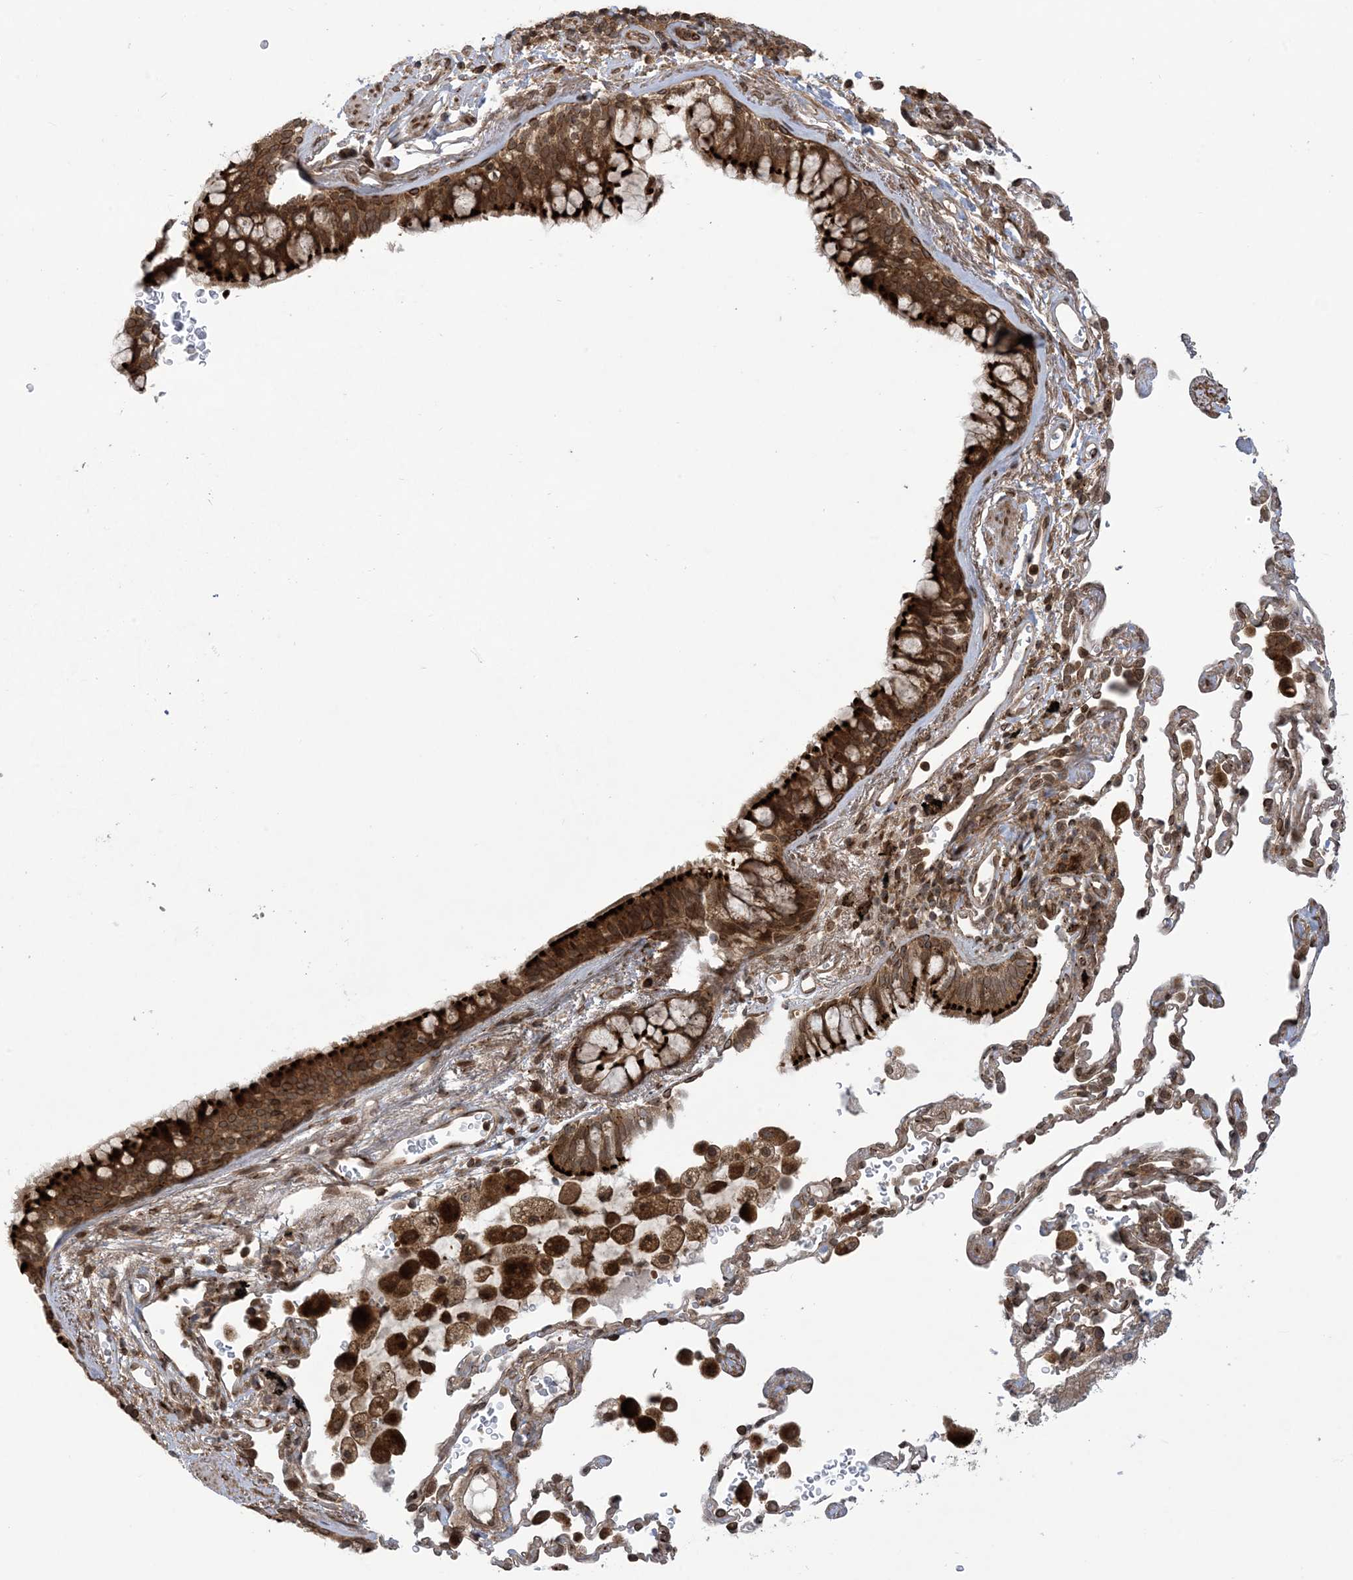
{"staining": {"intensity": "strong", "quantity": ">75%", "location": "cytoplasmic/membranous"}, "tissue": "bronchus", "cell_type": "Respiratory epithelial cells", "image_type": "normal", "snomed": [{"axis": "morphology", "description": "Normal tissue, NOS"}, {"axis": "morphology", "description": "Adenocarcinoma, NOS"}, {"axis": "topography", "description": "Bronchus"}, {"axis": "topography", "description": "Lung"}], "caption": "Respiratory epithelial cells exhibit high levels of strong cytoplasmic/membranous expression in approximately >75% of cells in normal human bronchus.", "gene": "CASP4", "patient": {"sex": "male", "age": 54}}